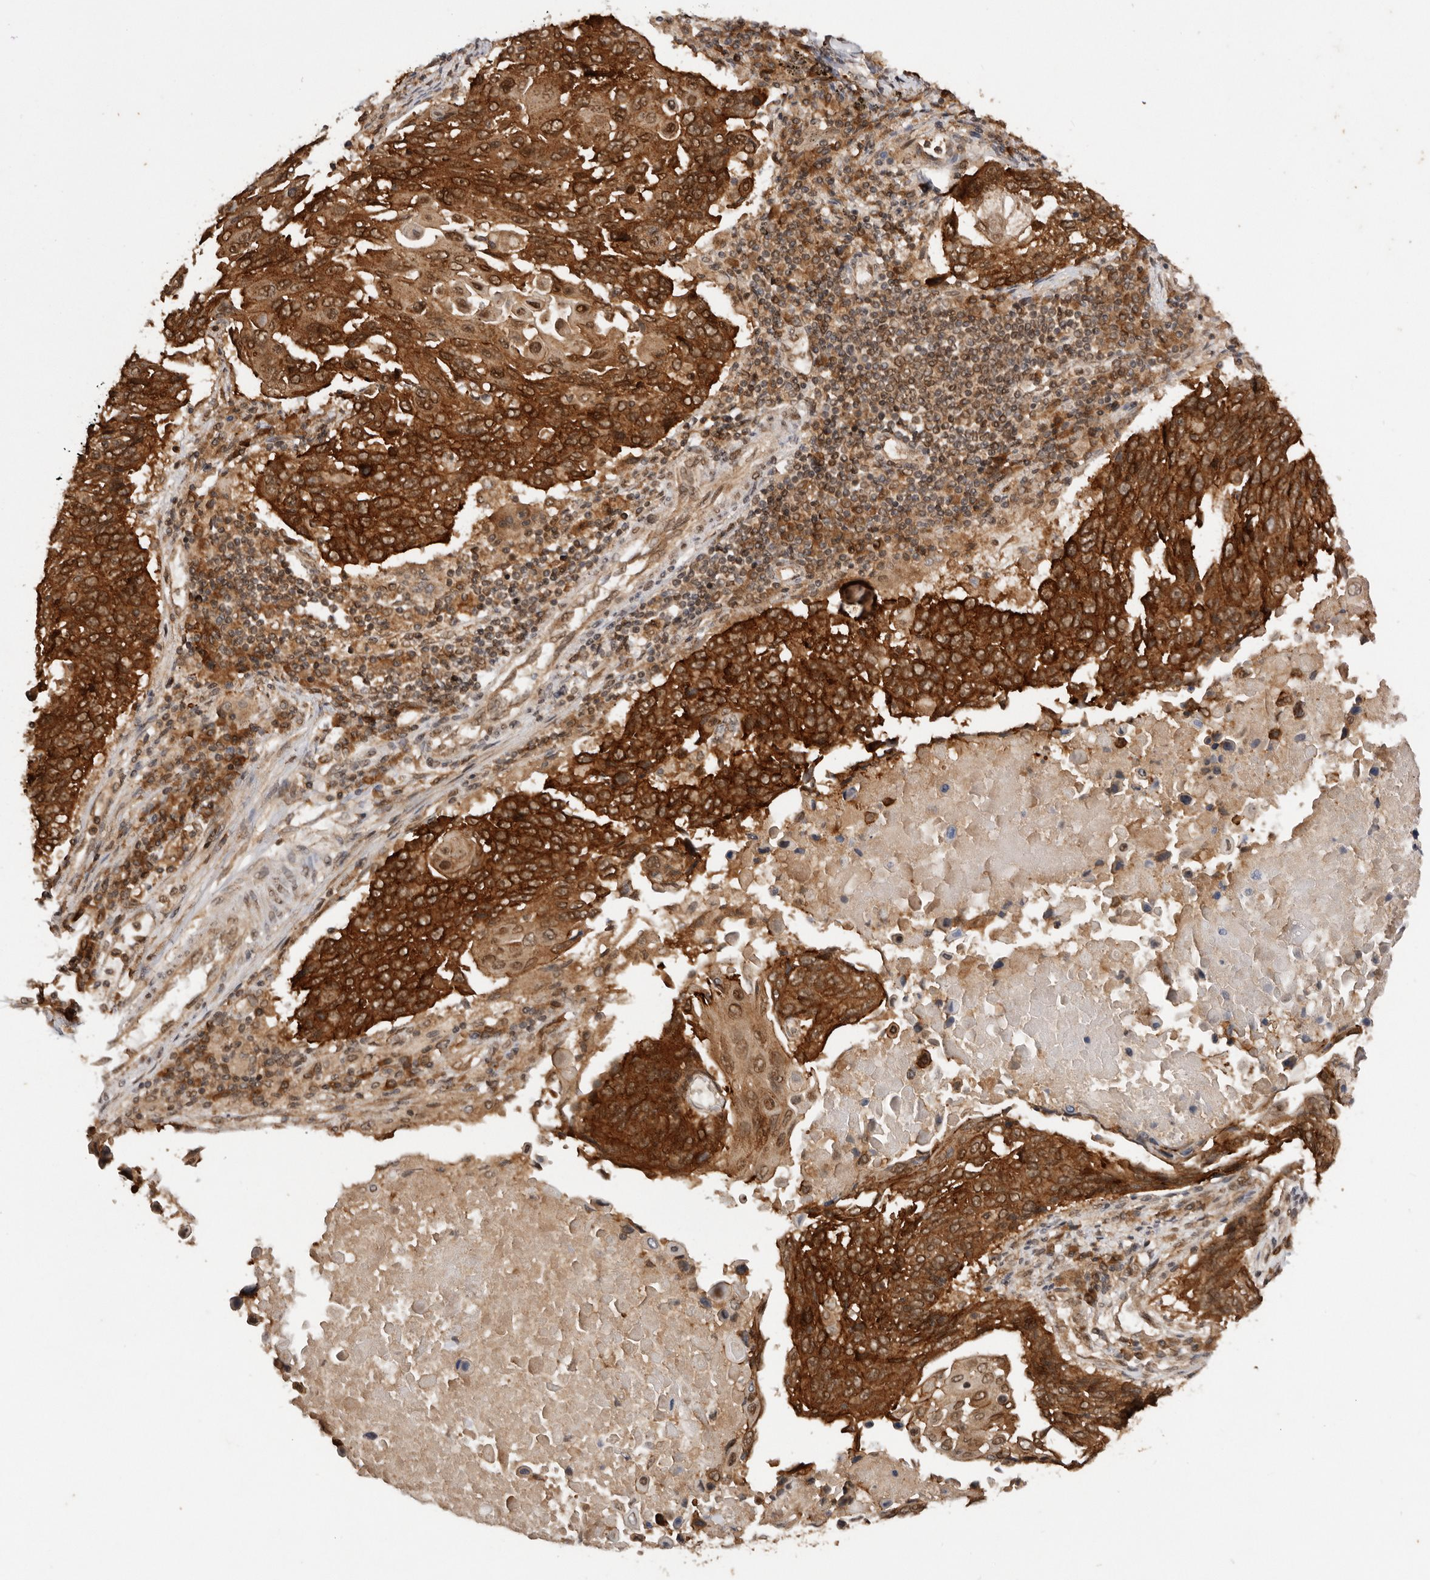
{"staining": {"intensity": "strong", "quantity": ">75%", "location": "cytoplasmic/membranous"}, "tissue": "lung cancer", "cell_type": "Tumor cells", "image_type": "cancer", "snomed": [{"axis": "morphology", "description": "Squamous cell carcinoma, NOS"}, {"axis": "topography", "description": "Lung"}], "caption": "Lung cancer tissue shows strong cytoplasmic/membranous positivity in about >75% of tumor cells", "gene": "TARS2", "patient": {"sex": "male", "age": 66}}